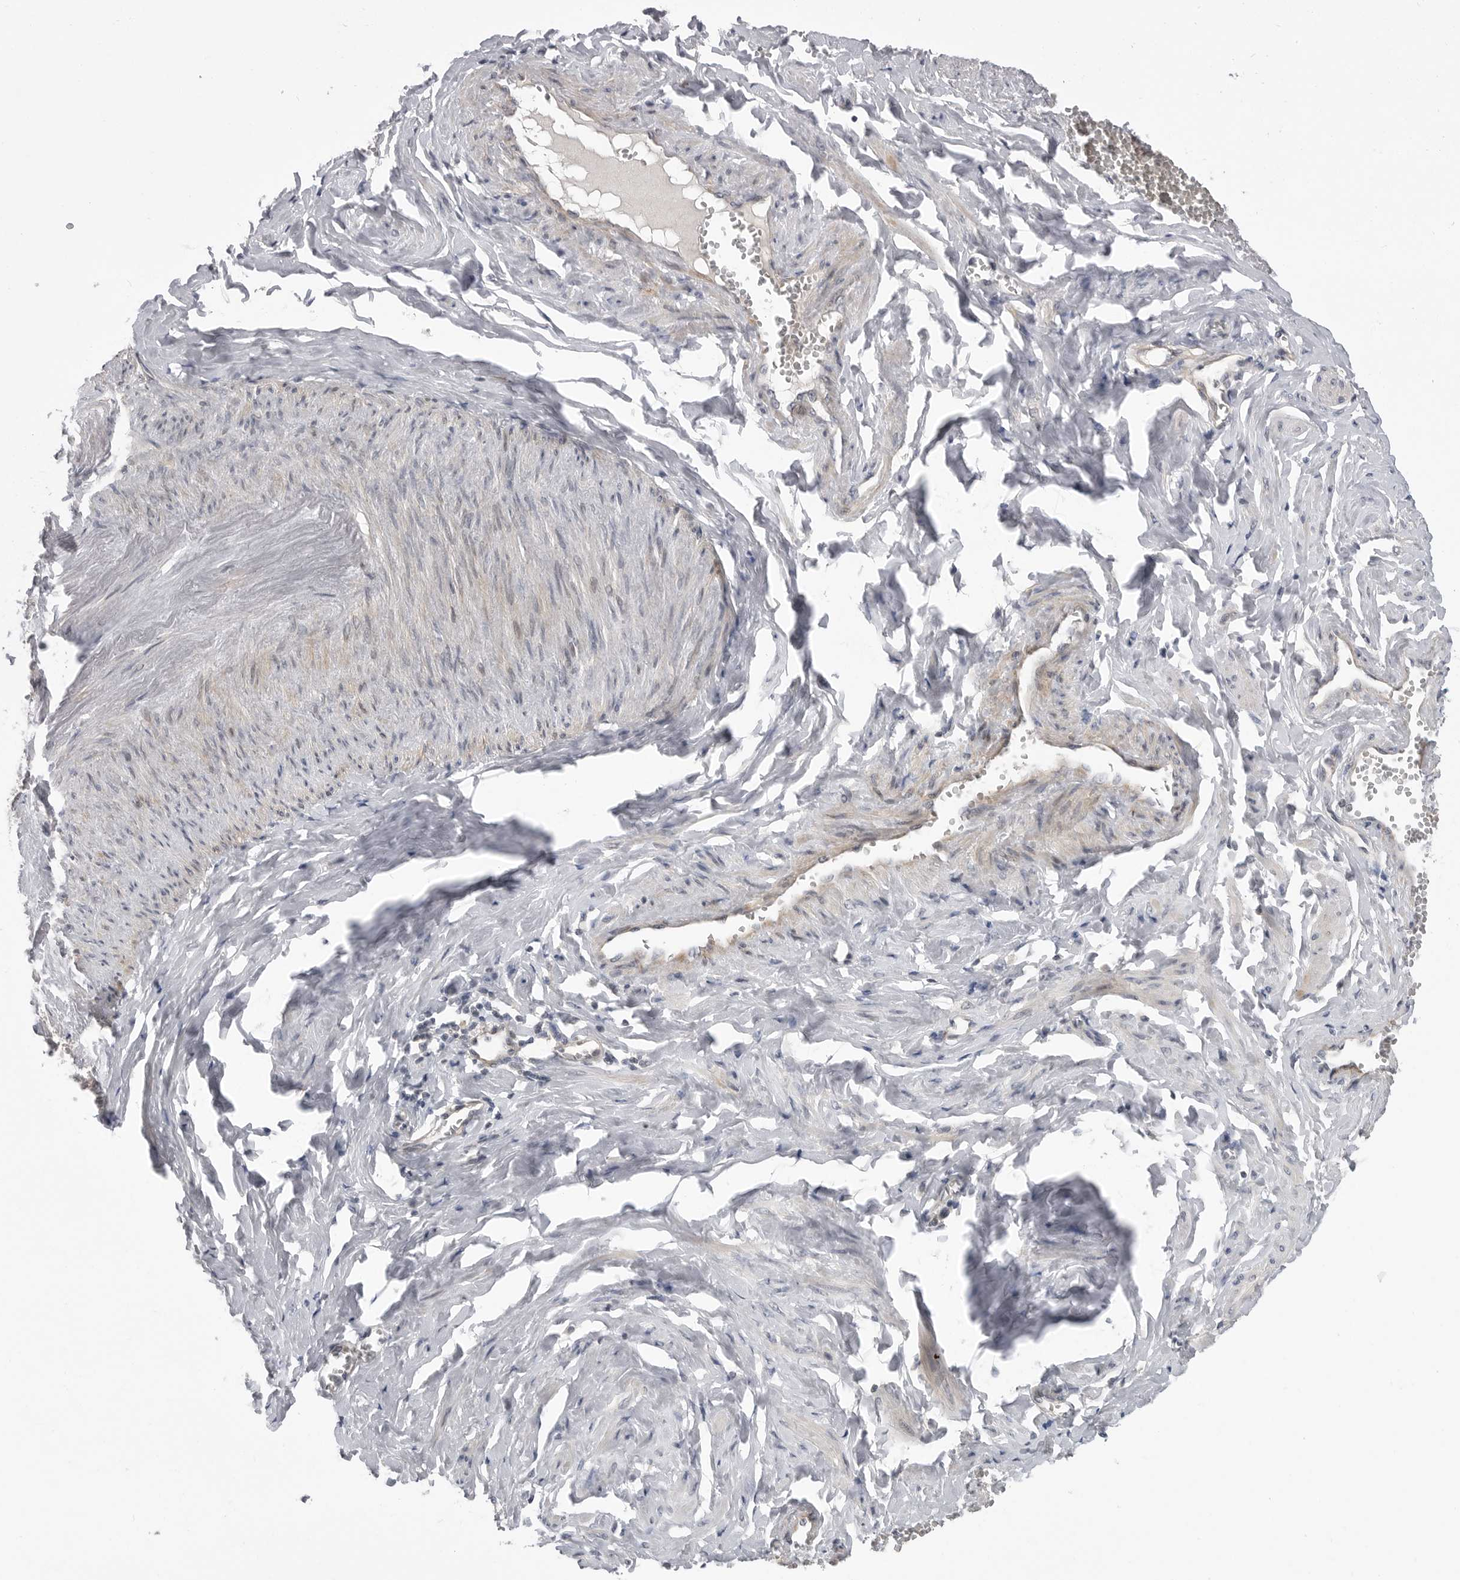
{"staining": {"intensity": "negative", "quantity": "none", "location": "none"}, "tissue": "adipose tissue", "cell_type": "Adipocytes", "image_type": "normal", "snomed": [{"axis": "morphology", "description": "Normal tissue, NOS"}, {"axis": "topography", "description": "Vascular tissue"}, {"axis": "topography", "description": "Fallopian tube"}, {"axis": "topography", "description": "Ovary"}], "caption": "Protein analysis of unremarkable adipose tissue exhibits no significant positivity in adipocytes. (Stains: DAB (3,3'-diaminobenzidine) immunohistochemistry (IHC) with hematoxylin counter stain, Microscopy: brightfield microscopy at high magnification).", "gene": "PLEKHF1", "patient": {"sex": "female", "age": 67}}